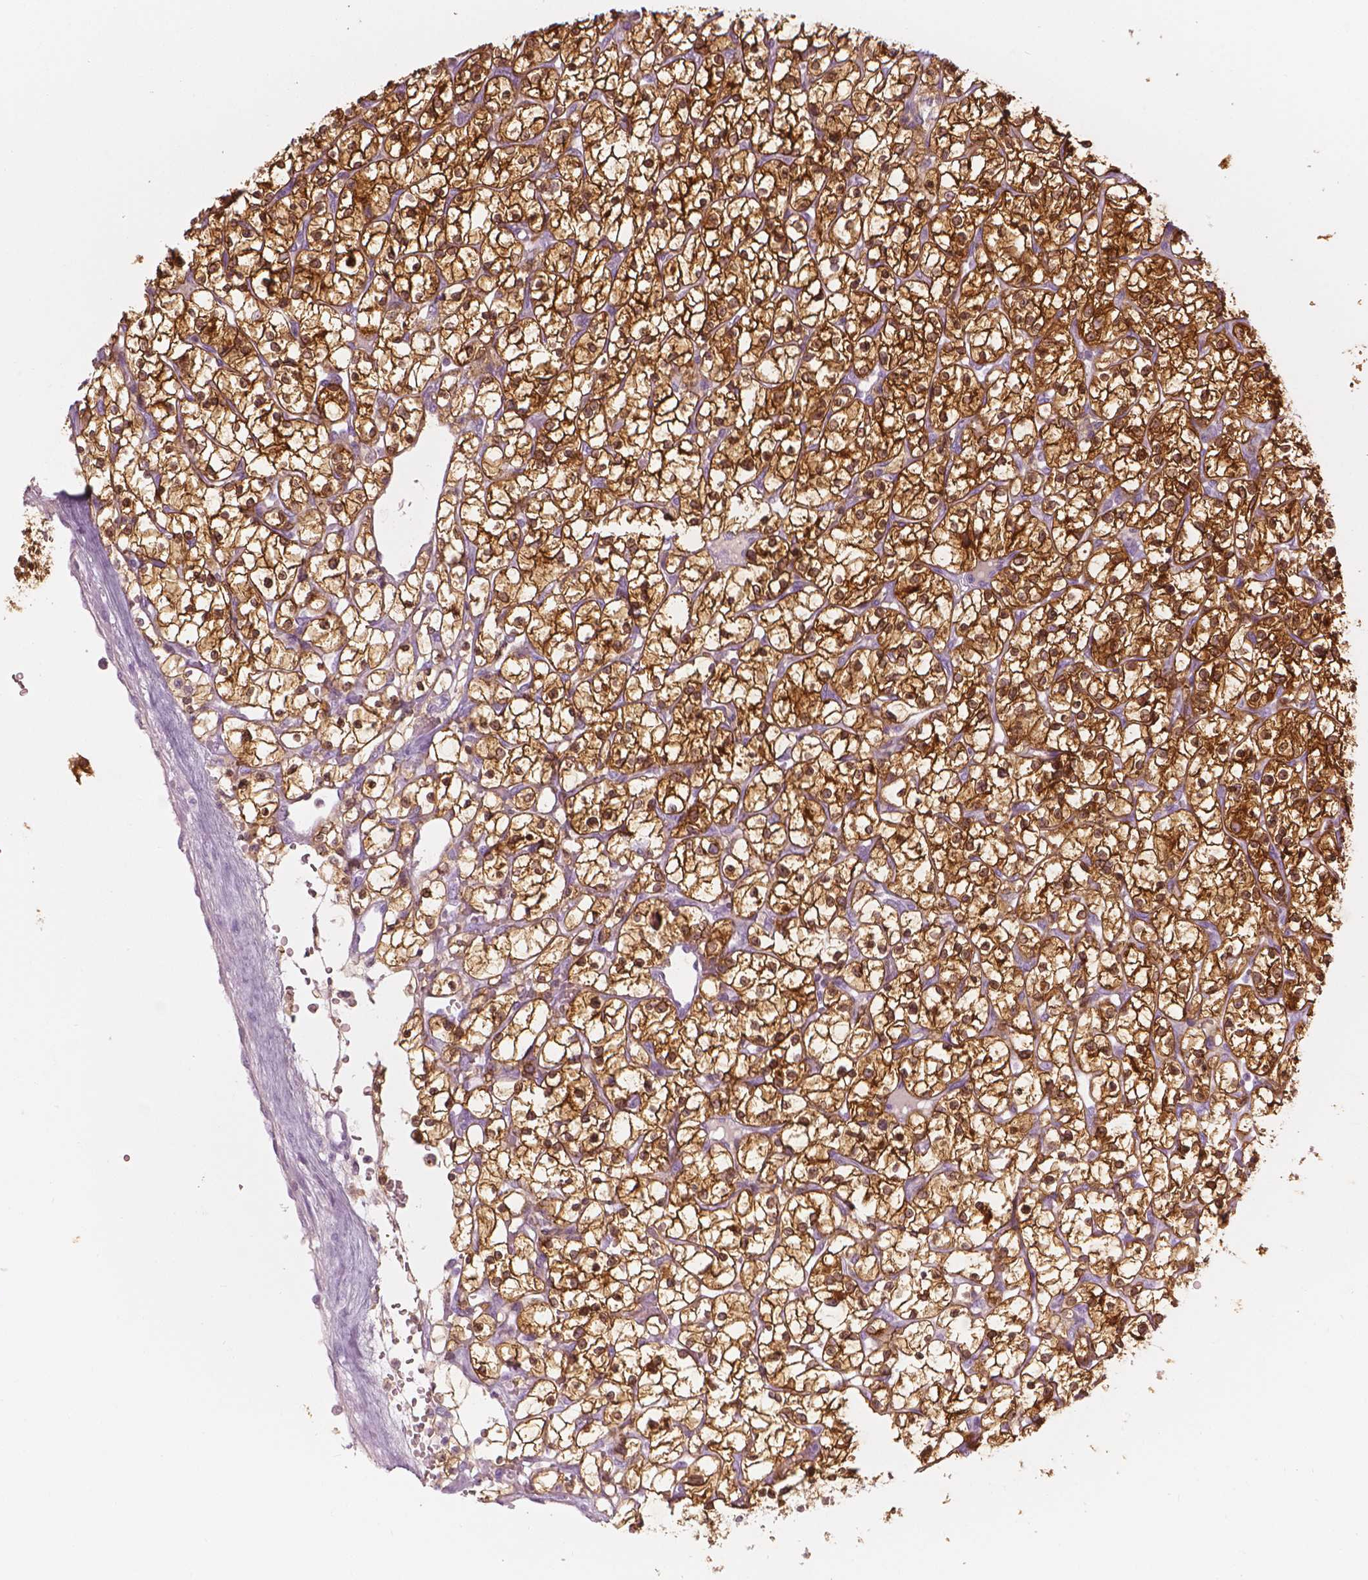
{"staining": {"intensity": "strong", "quantity": ">75%", "location": "cytoplasmic/membranous,nuclear"}, "tissue": "renal cancer", "cell_type": "Tumor cells", "image_type": "cancer", "snomed": [{"axis": "morphology", "description": "Adenocarcinoma, NOS"}, {"axis": "topography", "description": "Kidney"}], "caption": "IHC of renal adenocarcinoma reveals high levels of strong cytoplasmic/membranous and nuclear expression in approximately >75% of tumor cells. (Brightfield microscopy of DAB IHC at high magnification).", "gene": "SHMT1", "patient": {"sex": "female", "age": 64}}